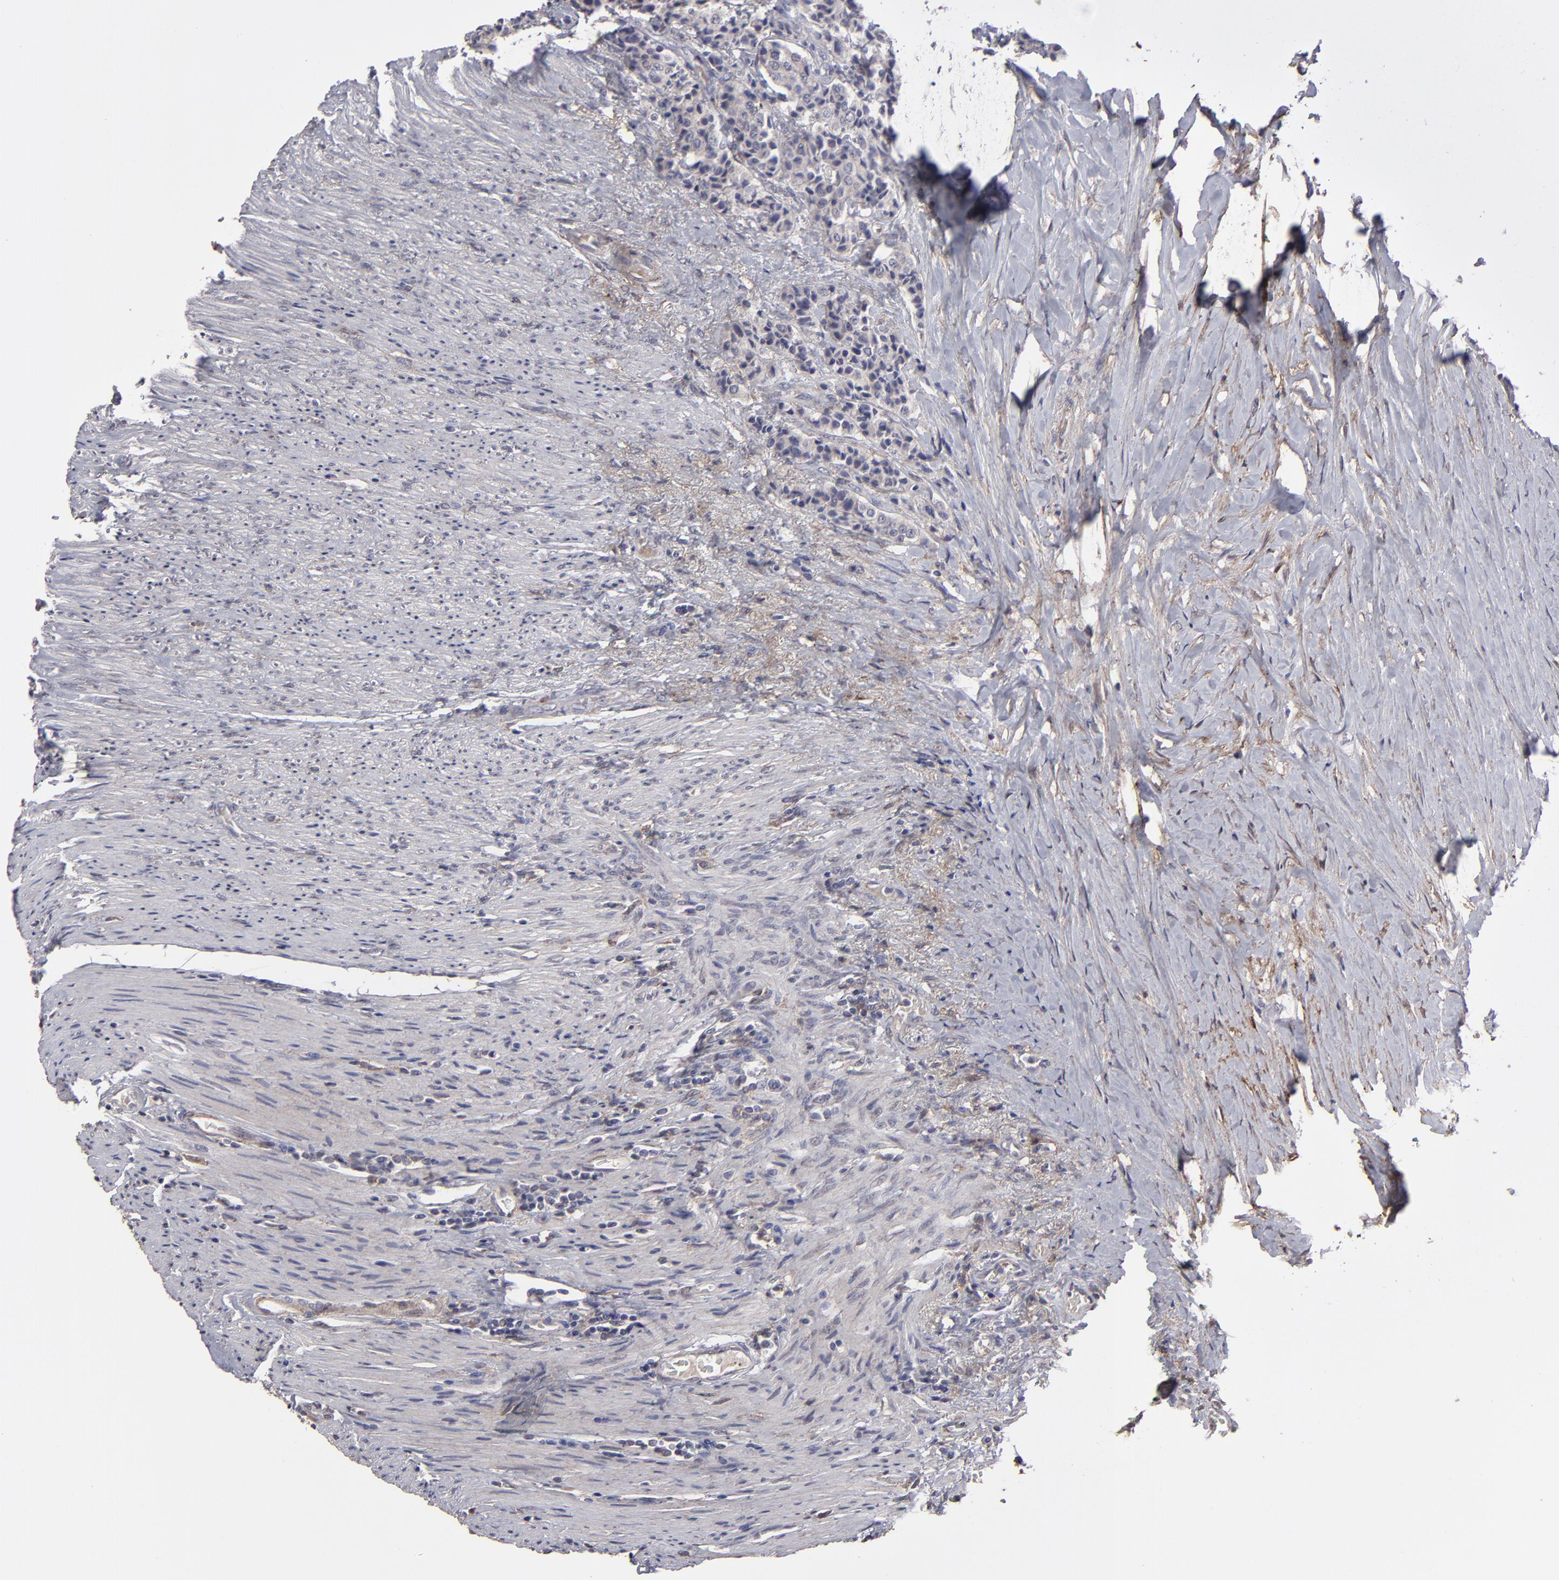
{"staining": {"intensity": "weak", "quantity": "25%-75%", "location": "cytoplasmic/membranous"}, "tissue": "carcinoid", "cell_type": "Tumor cells", "image_type": "cancer", "snomed": [{"axis": "morphology", "description": "Carcinoid, malignant, NOS"}, {"axis": "topography", "description": "Colon"}], "caption": "Immunohistochemistry (IHC) staining of carcinoid (malignant), which demonstrates low levels of weak cytoplasmic/membranous staining in about 25%-75% of tumor cells indicating weak cytoplasmic/membranous protein positivity. The staining was performed using DAB (3,3'-diaminobenzidine) (brown) for protein detection and nuclei were counterstained in hematoxylin (blue).", "gene": "ITGB5", "patient": {"sex": "female", "age": 61}}